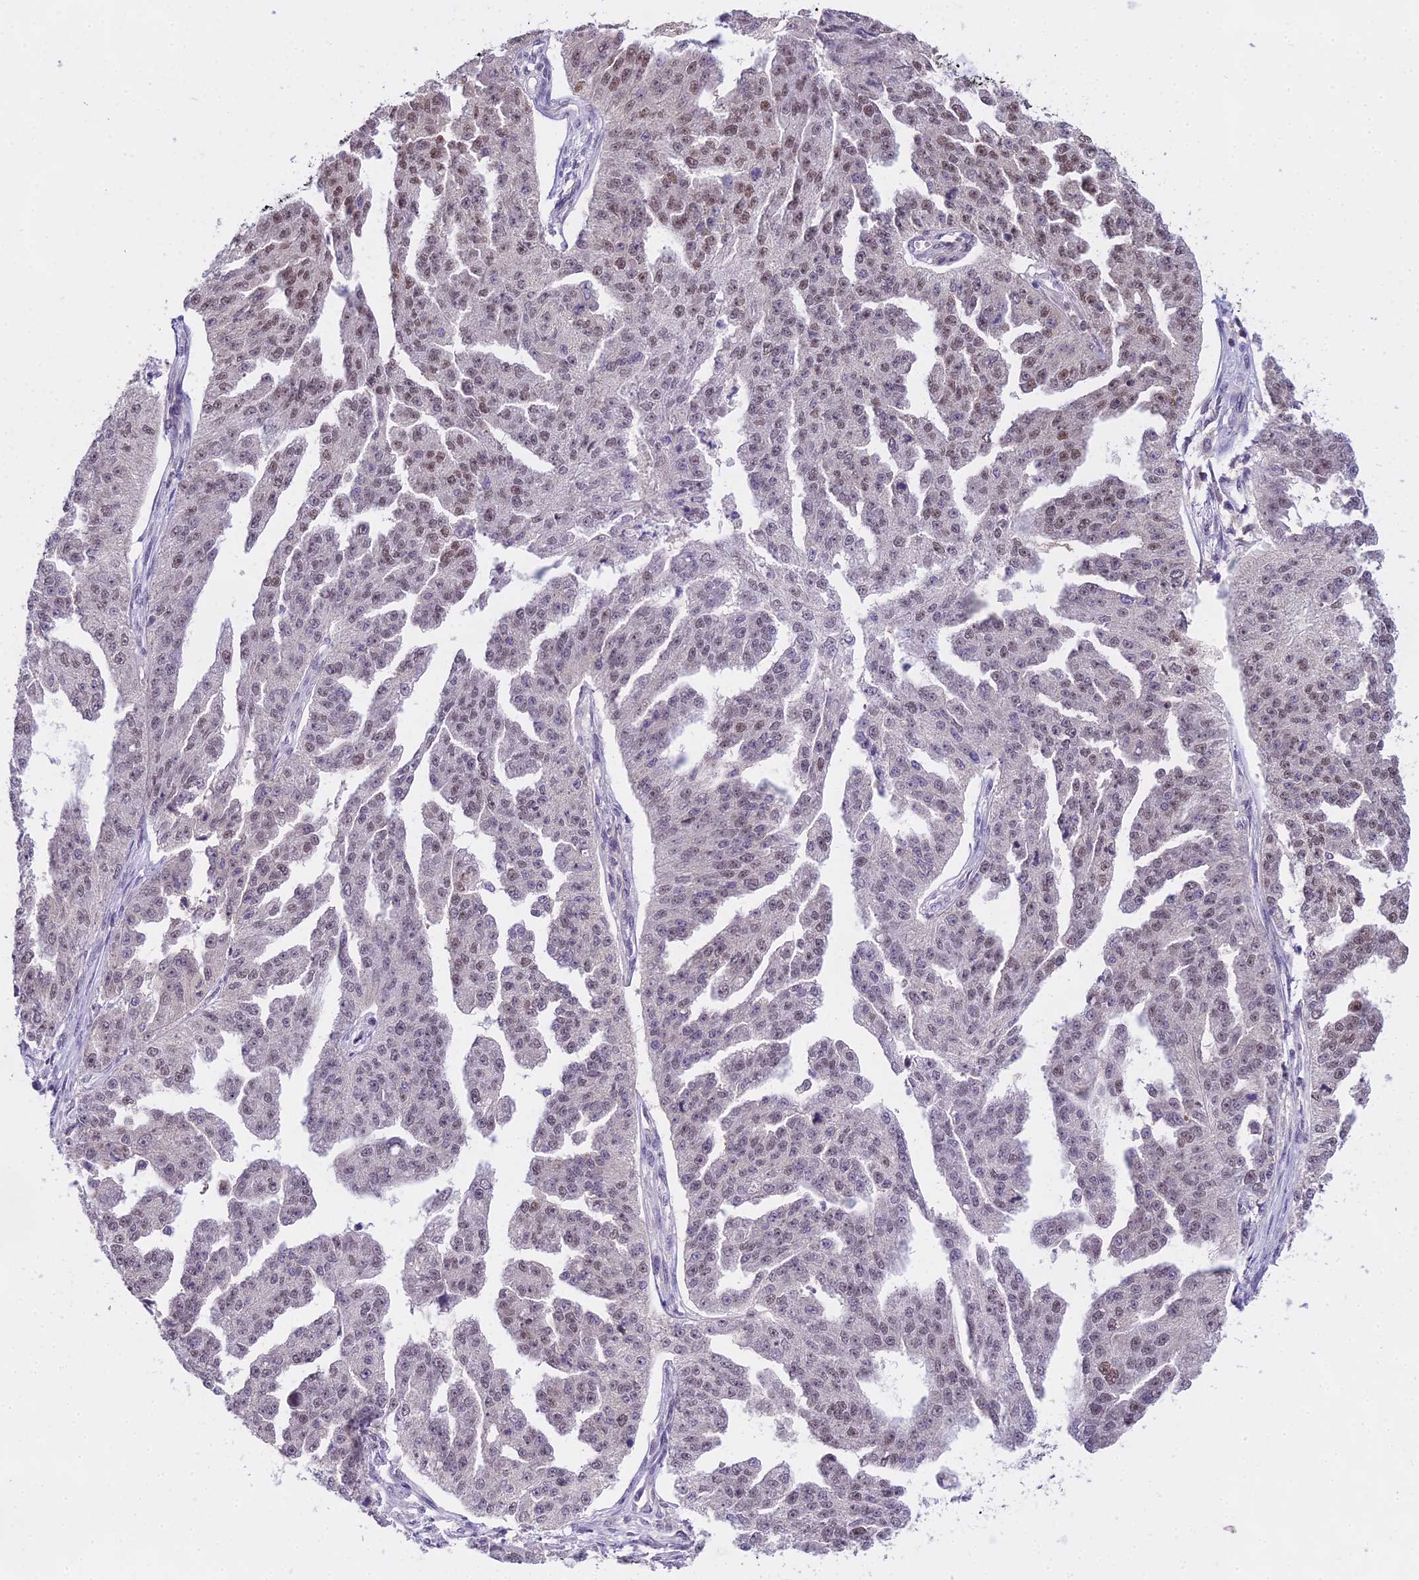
{"staining": {"intensity": "weak", "quantity": "25%-75%", "location": "nuclear"}, "tissue": "ovarian cancer", "cell_type": "Tumor cells", "image_type": "cancer", "snomed": [{"axis": "morphology", "description": "Cystadenocarcinoma, serous, NOS"}, {"axis": "topography", "description": "Ovary"}], "caption": "Protein expression analysis of human ovarian cancer (serous cystadenocarcinoma) reveals weak nuclear expression in about 25%-75% of tumor cells.", "gene": "MAT2A", "patient": {"sex": "female", "age": 58}}